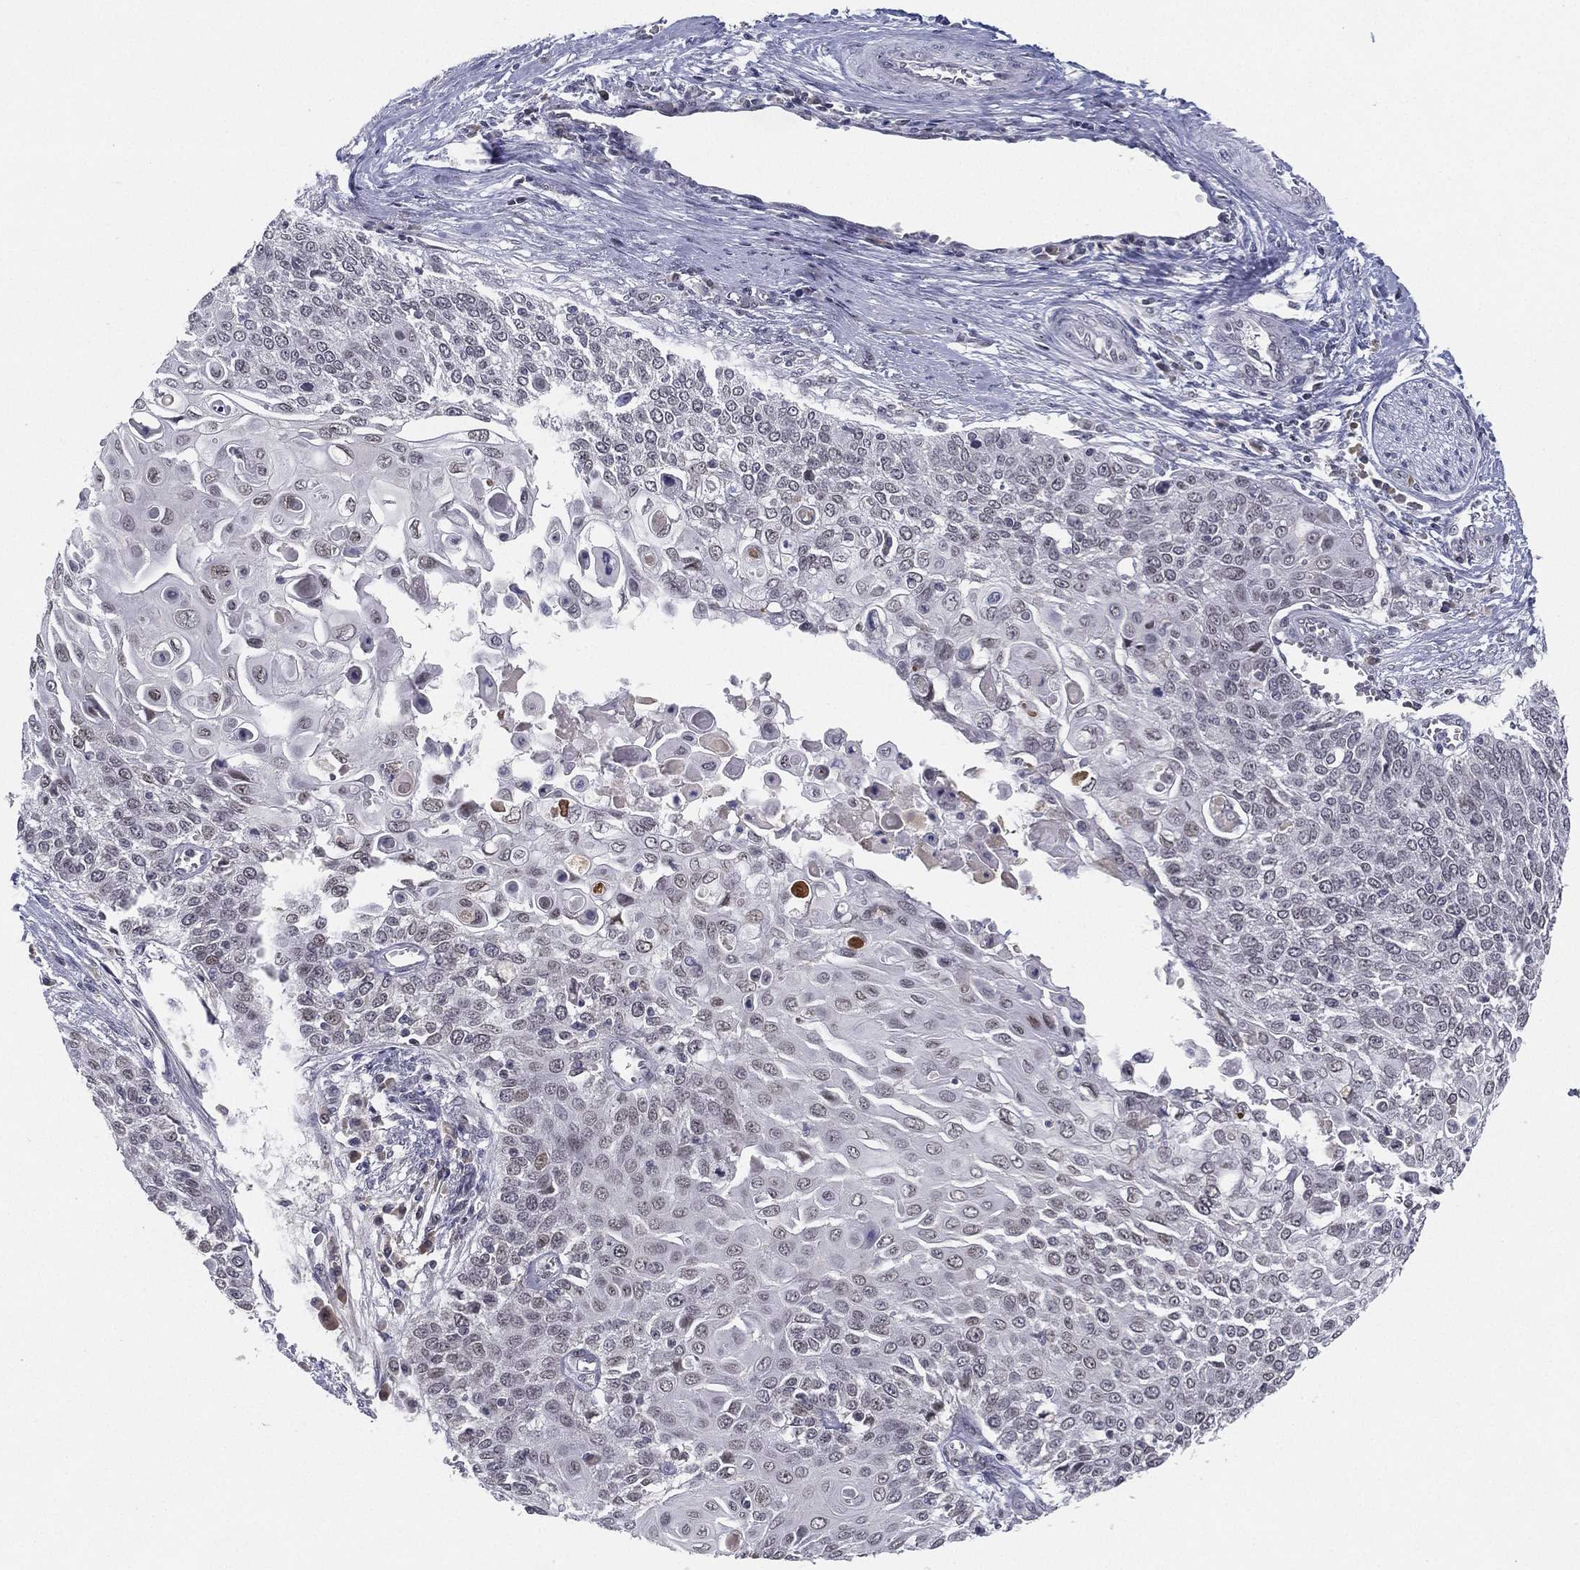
{"staining": {"intensity": "negative", "quantity": "none", "location": "none"}, "tissue": "cervical cancer", "cell_type": "Tumor cells", "image_type": "cancer", "snomed": [{"axis": "morphology", "description": "Squamous cell carcinoma, NOS"}, {"axis": "topography", "description": "Cervix"}], "caption": "Immunohistochemical staining of cervical cancer (squamous cell carcinoma) exhibits no significant staining in tumor cells. (DAB (3,3'-diaminobenzidine) immunohistochemistry with hematoxylin counter stain).", "gene": "MS4A8", "patient": {"sex": "female", "age": 39}}